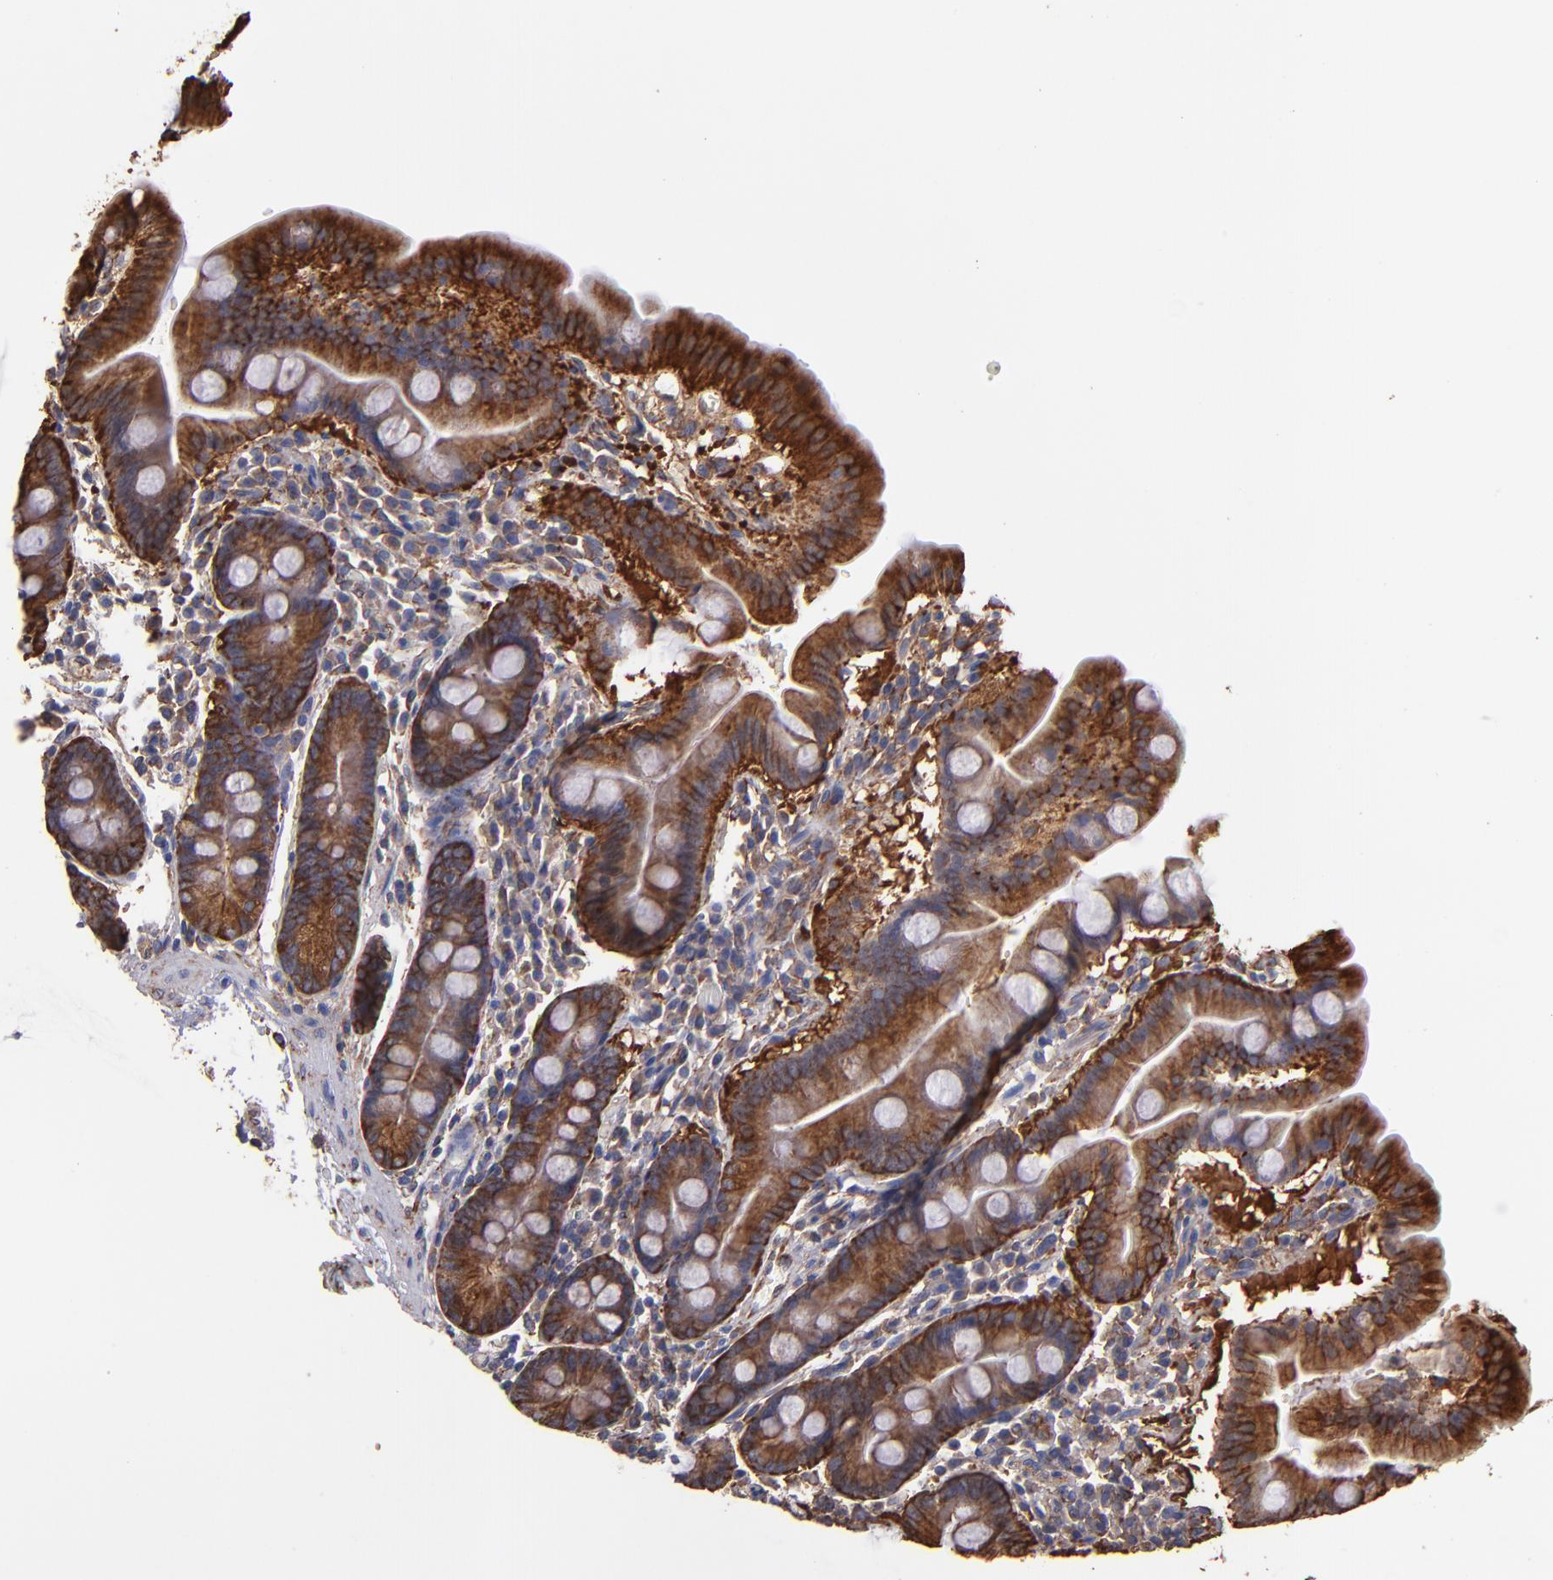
{"staining": {"intensity": "moderate", "quantity": ">75%", "location": "cytoplasmic/membranous"}, "tissue": "duodenum", "cell_type": "Glandular cells", "image_type": "normal", "snomed": [{"axis": "morphology", "description": "Normal tissue, NOS"}, {"axis": "topography", "description": "Duodenum"}], "caption": "Moderate cytoplasmic/membranous expression is appreciated in approximately >75% of glandular cells in normal duodenum. (brown staining indicates protein expression, while blue staining denotes nuclei).", "gene": "MVP", "patient": {"sex": "male", "age": 50}}